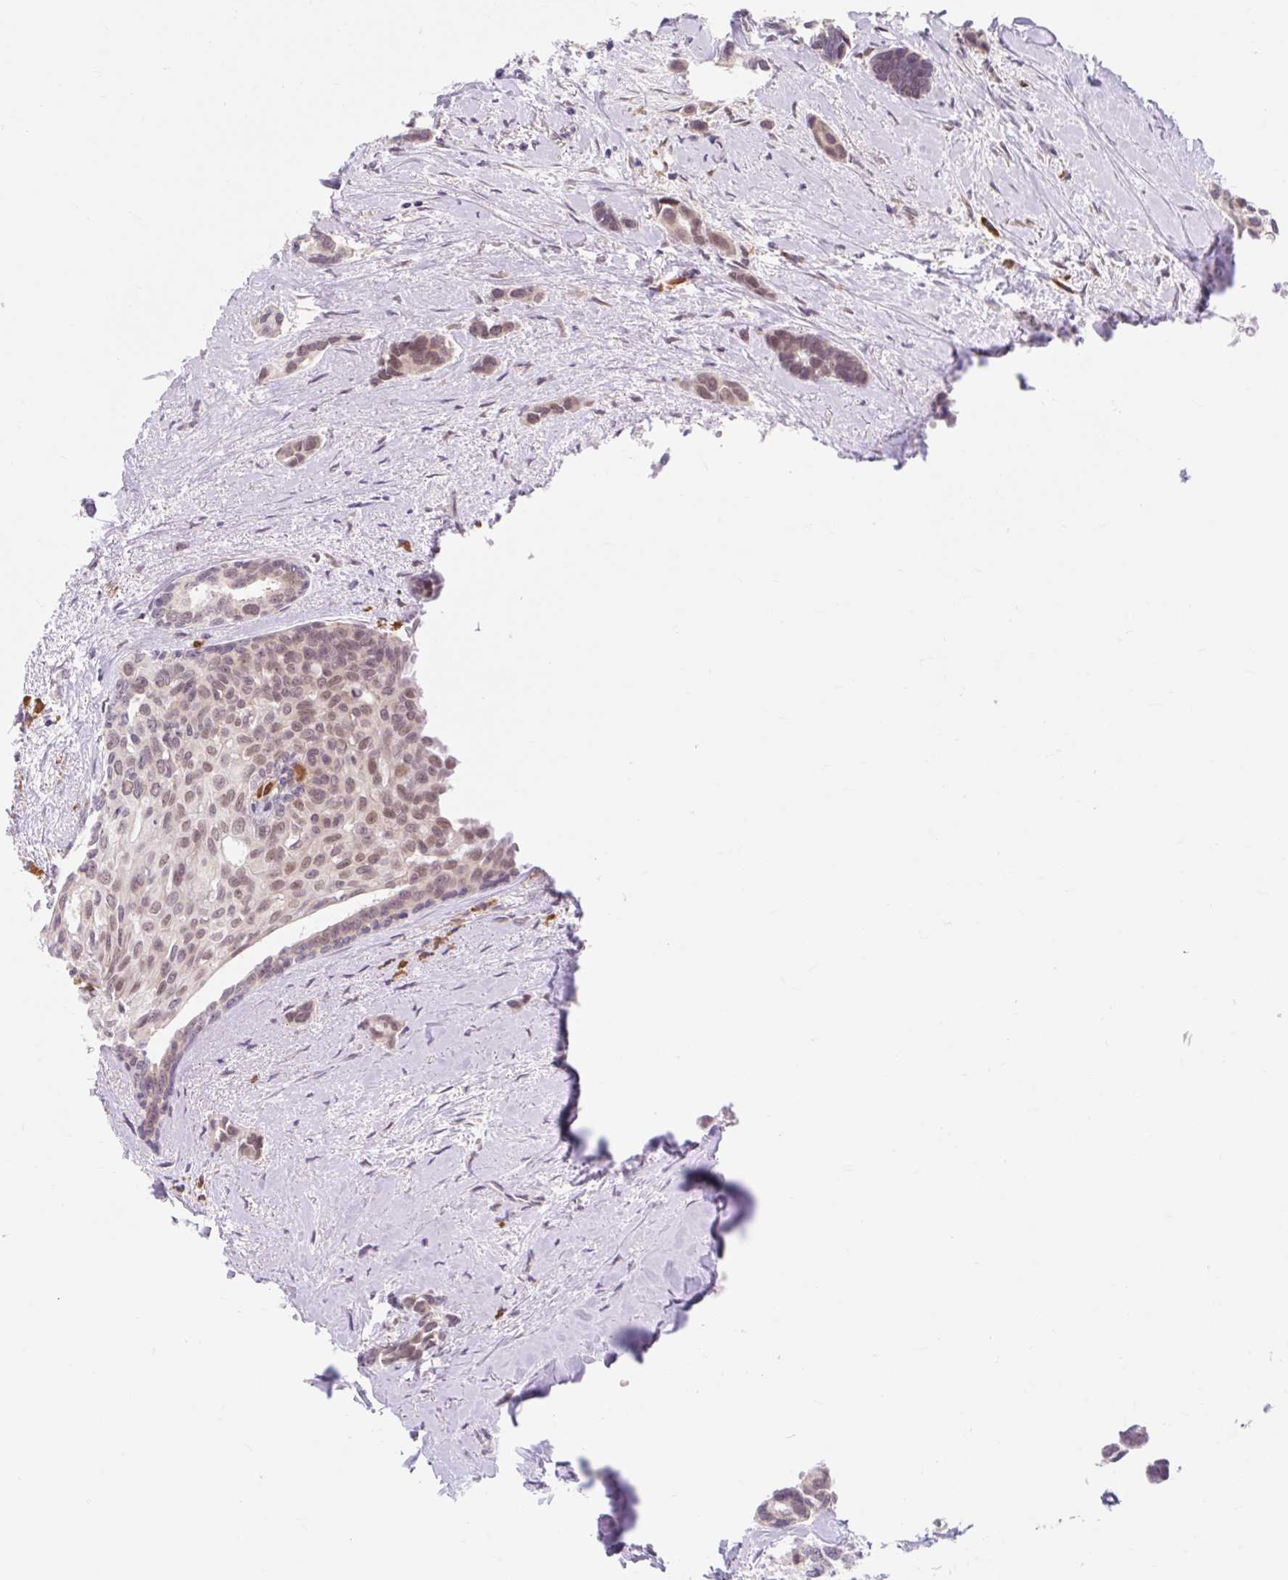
{"staining": {"intensity": "weak", "quantity": "<25%", "location": "cytoplasmic/membranous"}, "tissue": "breast cancer", "cell_type": "Tumor cells", "image_type": "cancer", "snomed": [{"axis": "morphology", "description": "Duct carcinoma"}, {"axis": "topography", "description": "Breast"}], "caption": "The immunohistochemistry micrograph has no significant staining in tumor cells of breast intraductal carcinoma tissue.", "gene": "SRSF10", "patient": {"sex": "female", "age": 73}}